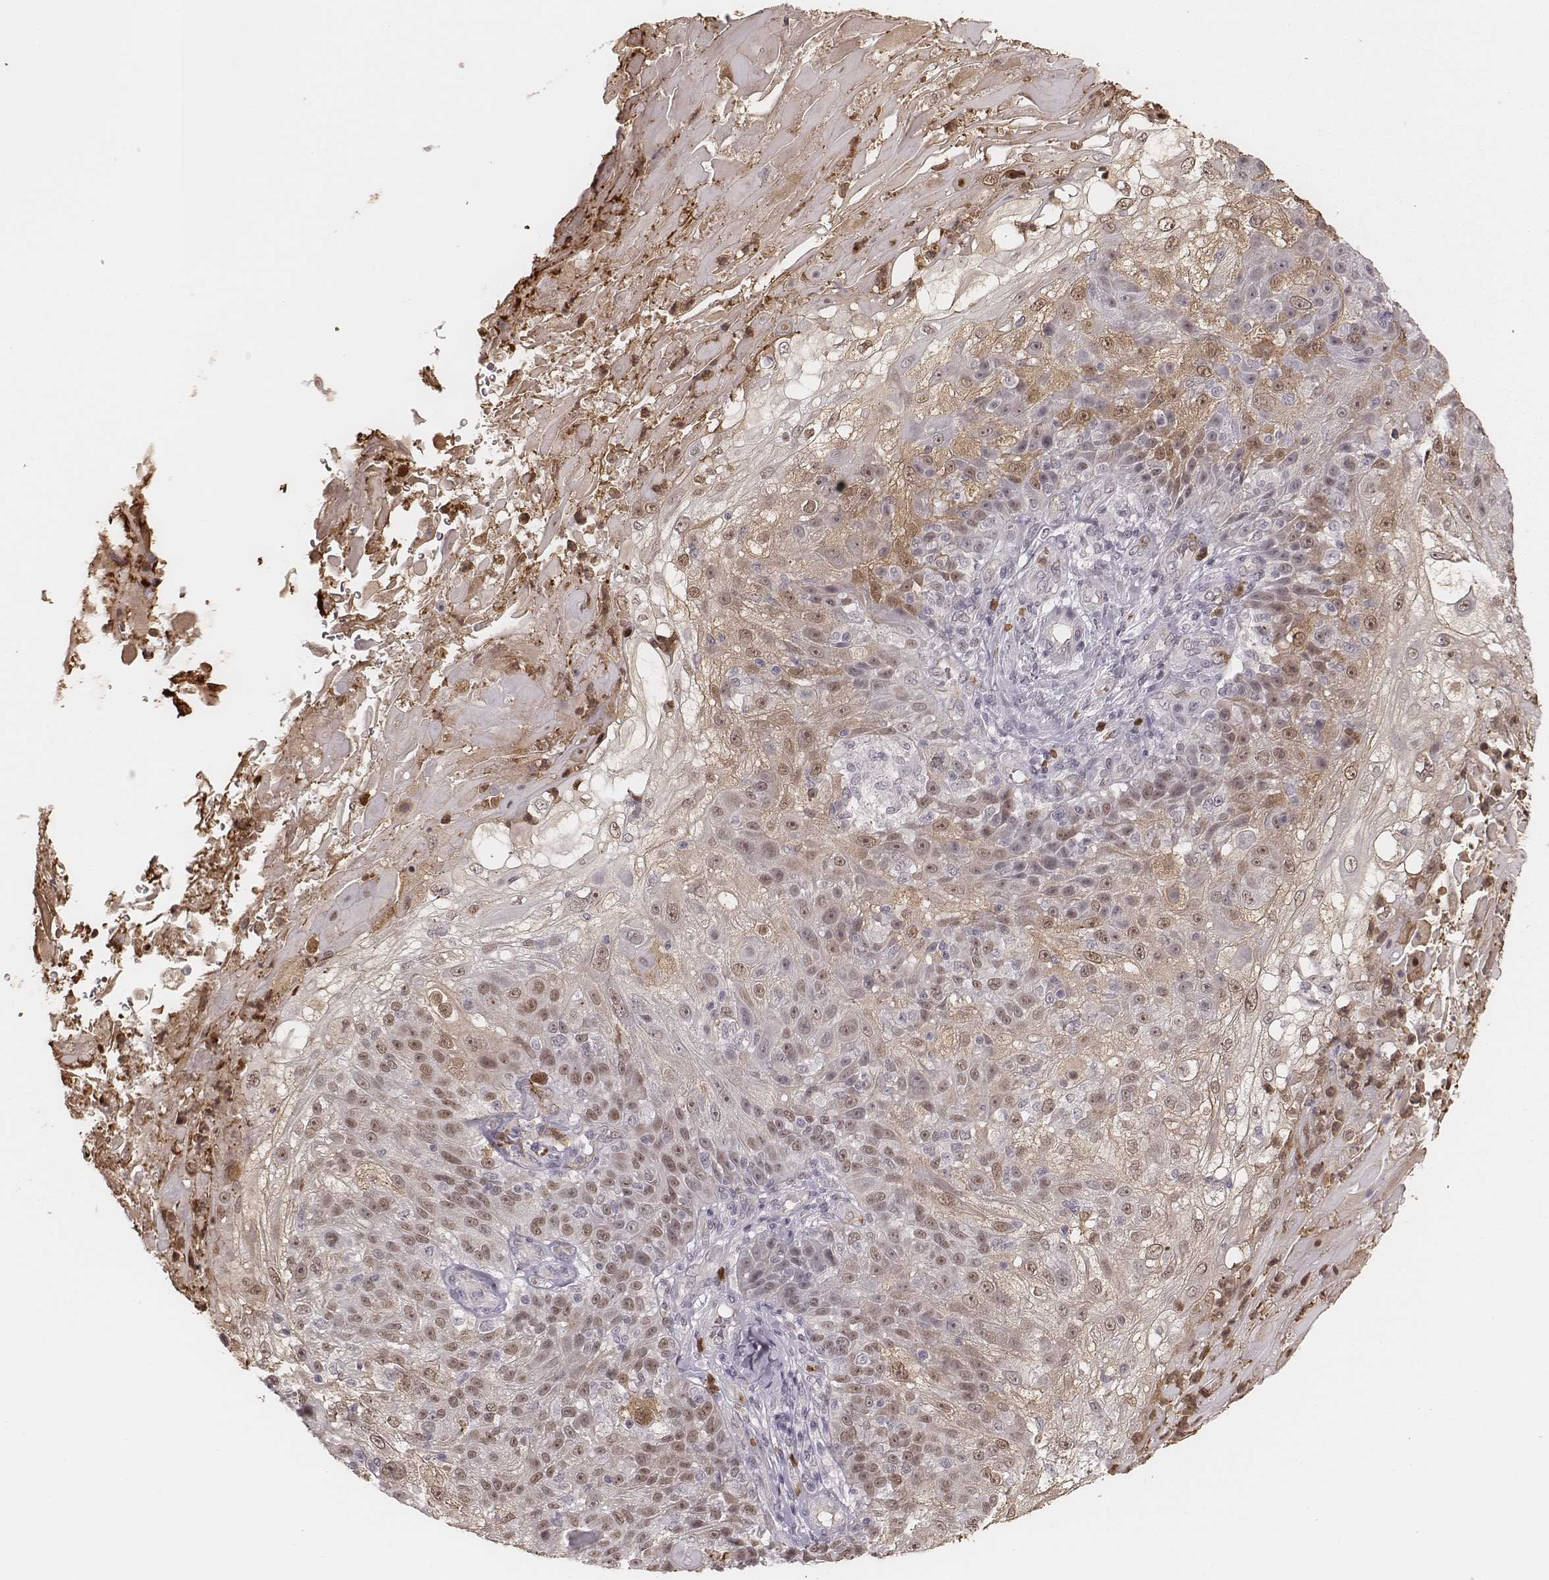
{"staining": {"intensity": "weak", "quantity": ">75%", "location": "nuclear"}, "tissue": "skin cancer", "cell_type": "Tumor cells", "image_type": "cancer", "snomed": [{"axis": "morphology", "description": "Normal tissue, NOS"}, {"axis": "morphology", "description": "Squamous cell carcinoma, NOS"}, {"axis": "topography", "description": "Skin"}], "caption": "Squamous cell carcinoma (skin) tissue shows weak nuclear staining in approximately >75% of tumor cells The protein of interest is stained brown, and the nuclei are stained in blue (DAB IHC with brightfield microscopy, high magnification).", "gene": "KITLG", "patient": {"sex": "female", "age": 83}}